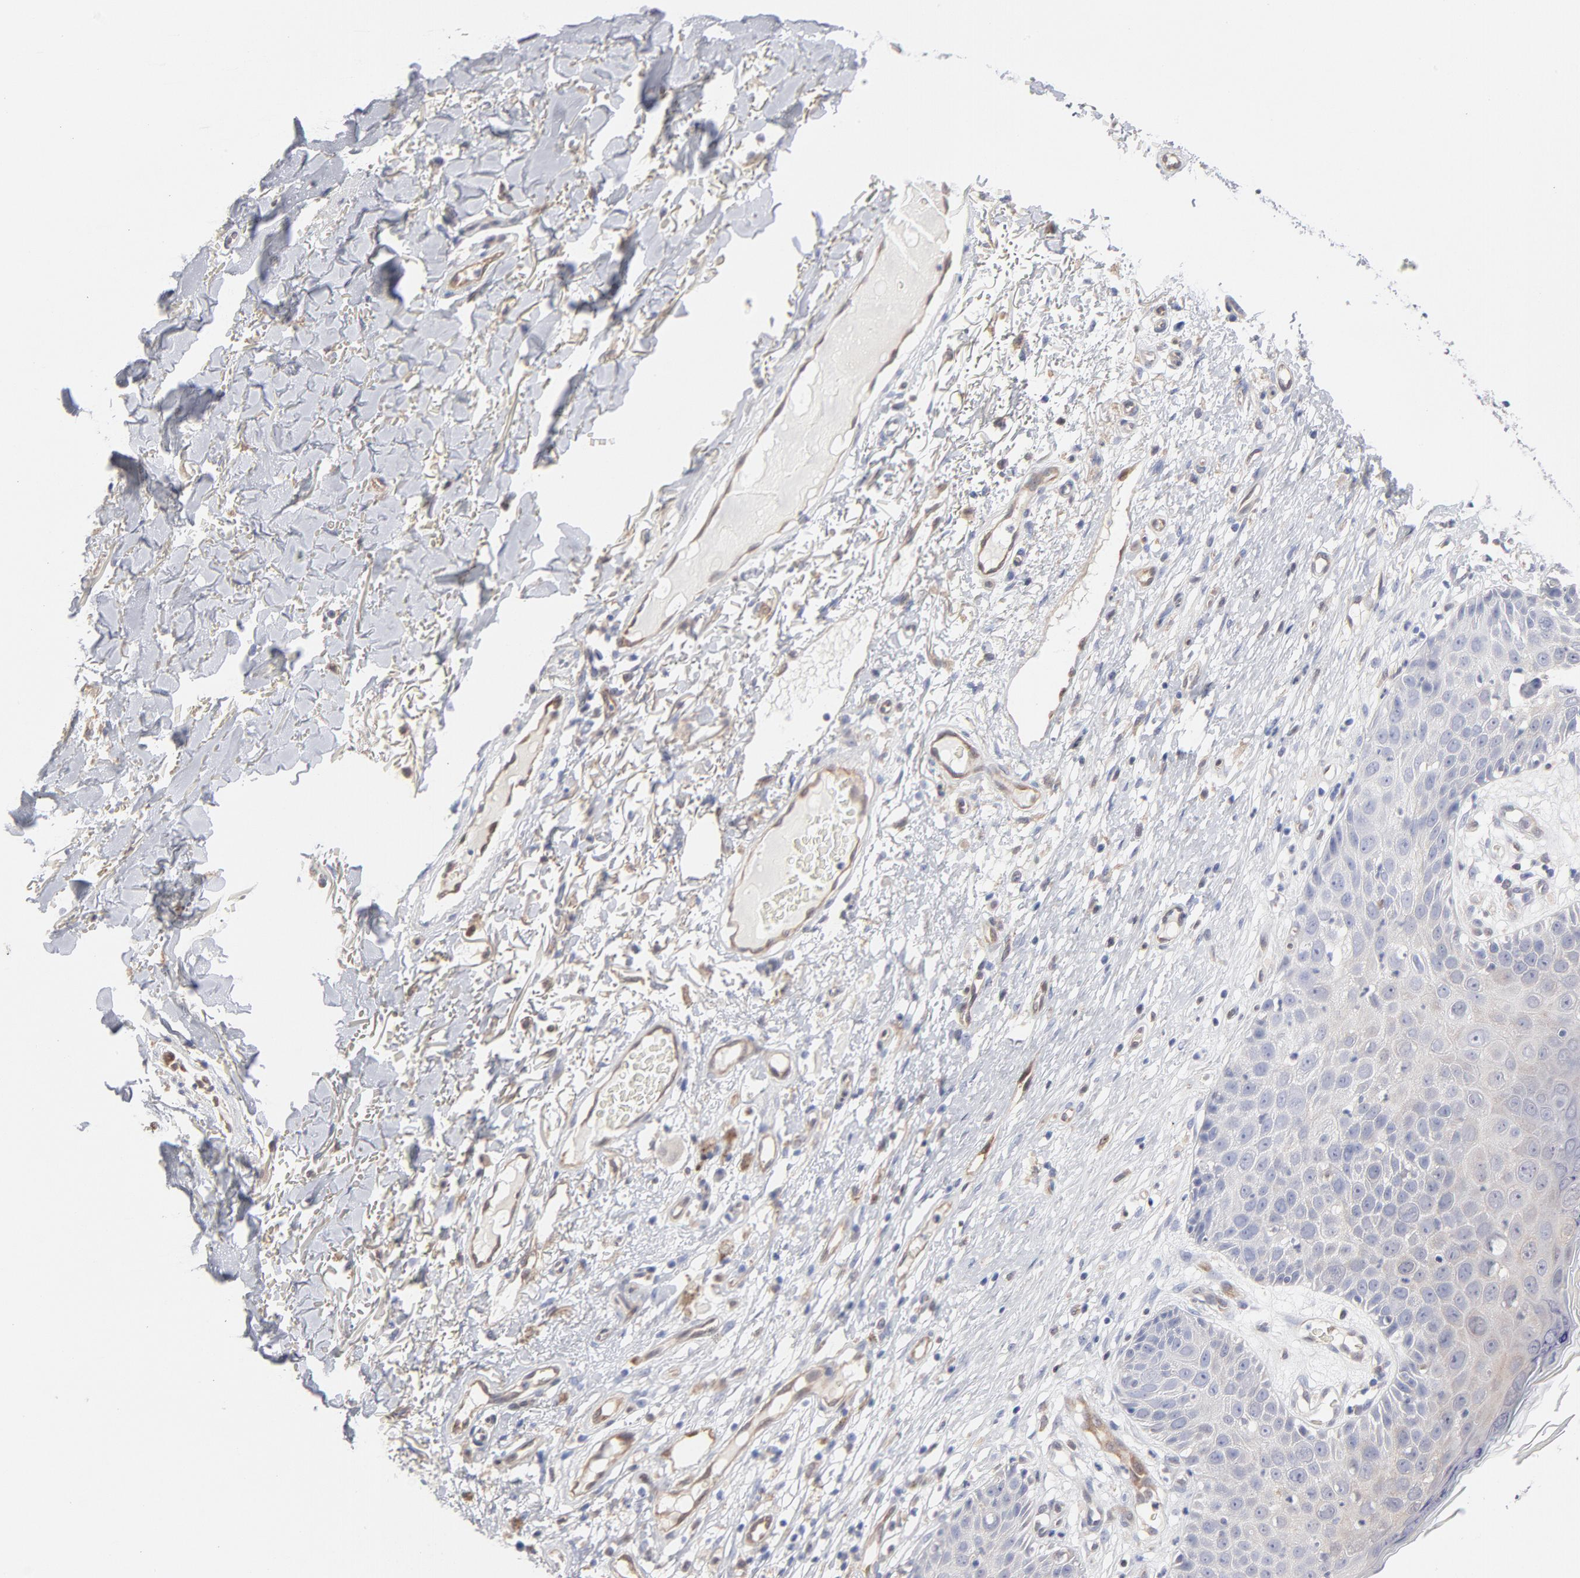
{"staining": {"intensity": "negative", "quantity": "none", "location": "none"}, "tissue": "skin cancer", "cell_type": "Tumor cells", "image_type": "cancer", "snomed": [{"axis": "morphology", "description": "Squamous cell carcinoma, NOS"}, {"axis": "topography", "description": "Skin"}], "caption": "Immunohistochemical staining of human skin cancer shows no significant expression in tumor cells.", "gene": "ARRB1", "patient": {"sex": "male", "age": 87}}